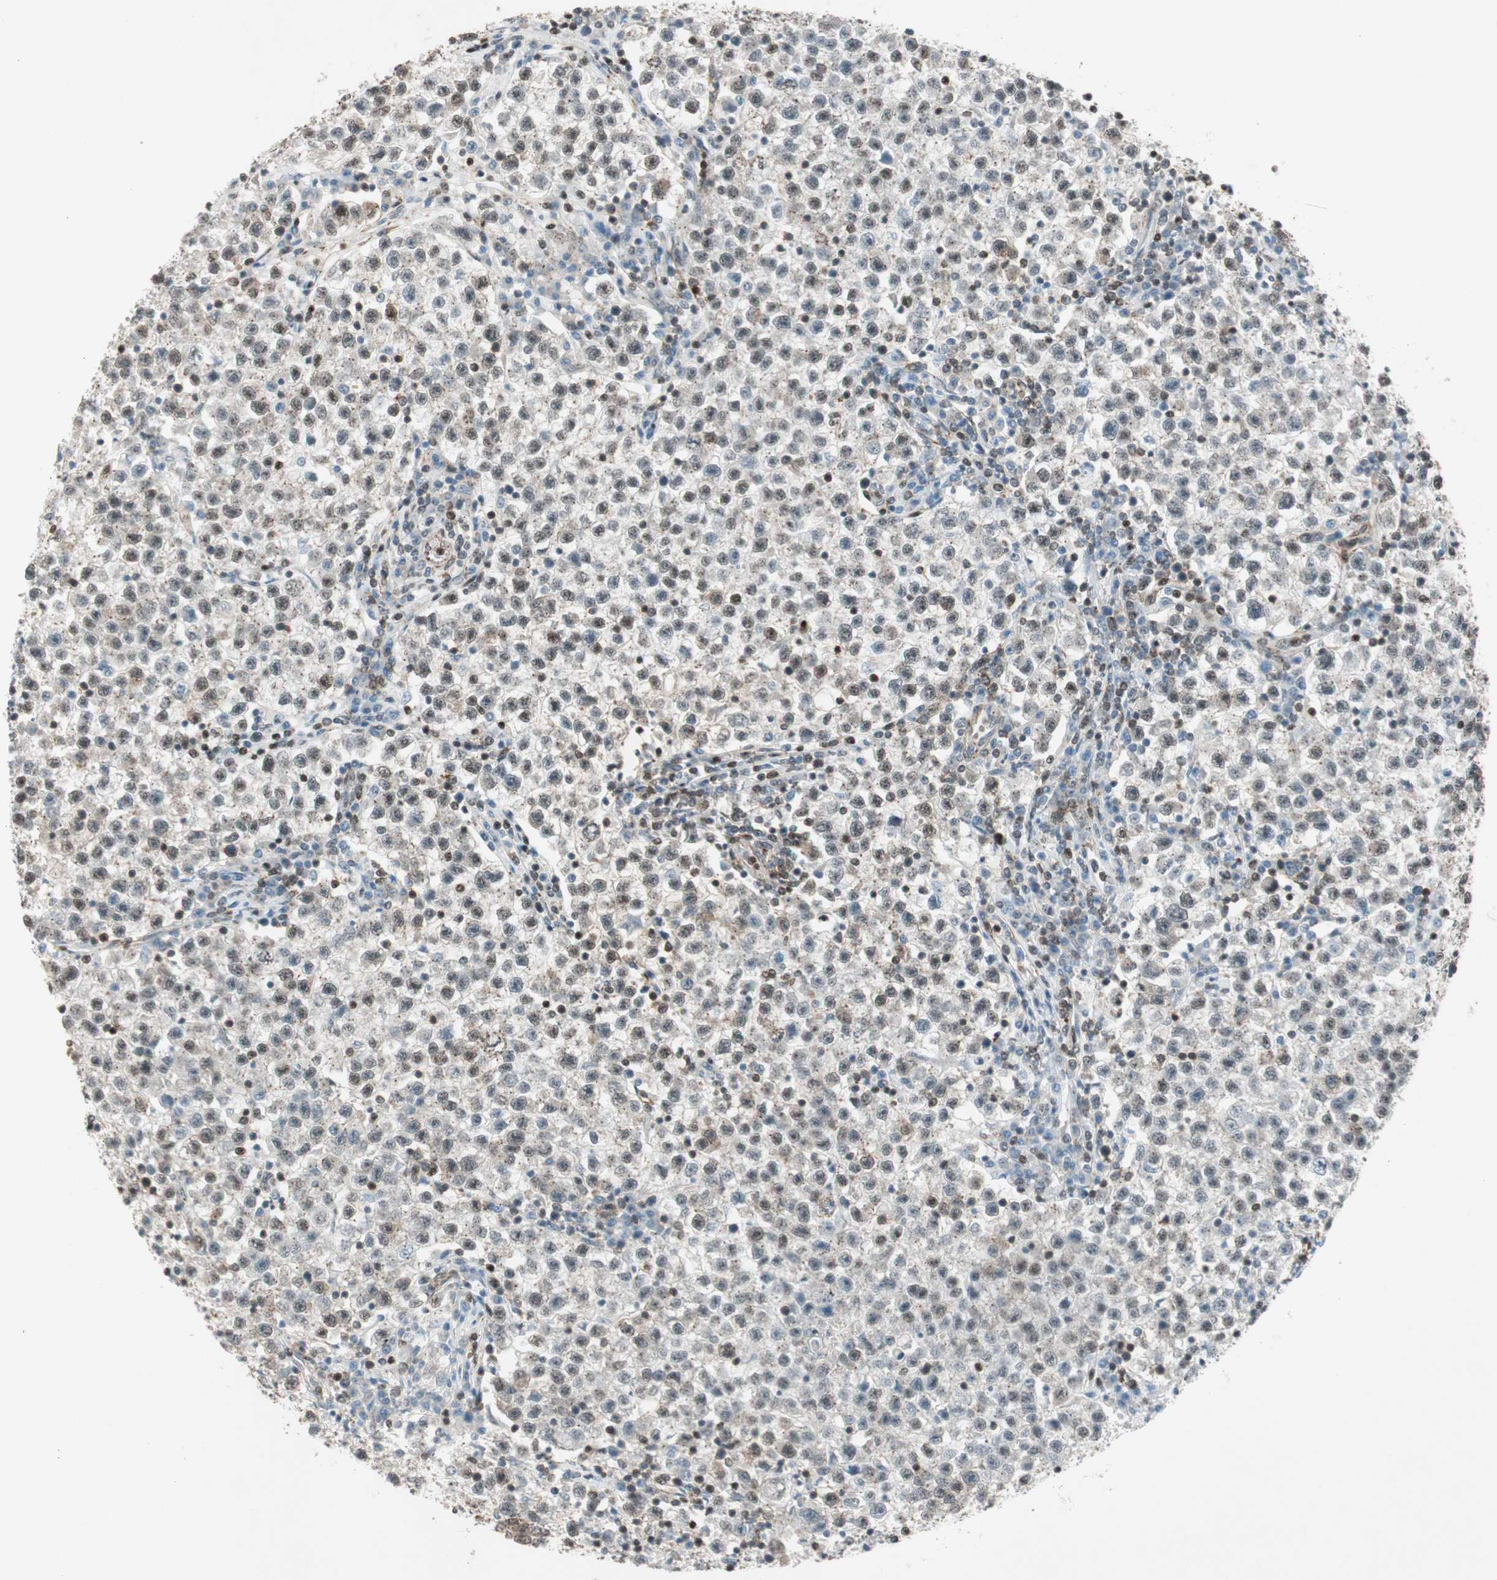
{"staining": {"intensity": "moderate", "quantity": "<25%", "location": "nuclear"}, "tissue": "testis cancer", "cell_type": "Tumor cells", "image_type": "cancer", "snomed": [{"axis": "morphology", "description": "Seminoma, NOS"}, {"axis": "topography", "description": "Testis"}], "caption": "Testis cancer was stained to show a protein in brown. There is low levels of moderate nuclear staining in approximately <25% of tumor cells.", "gene": "CDK19", "patient": {"sex": "male", "age": 22}}